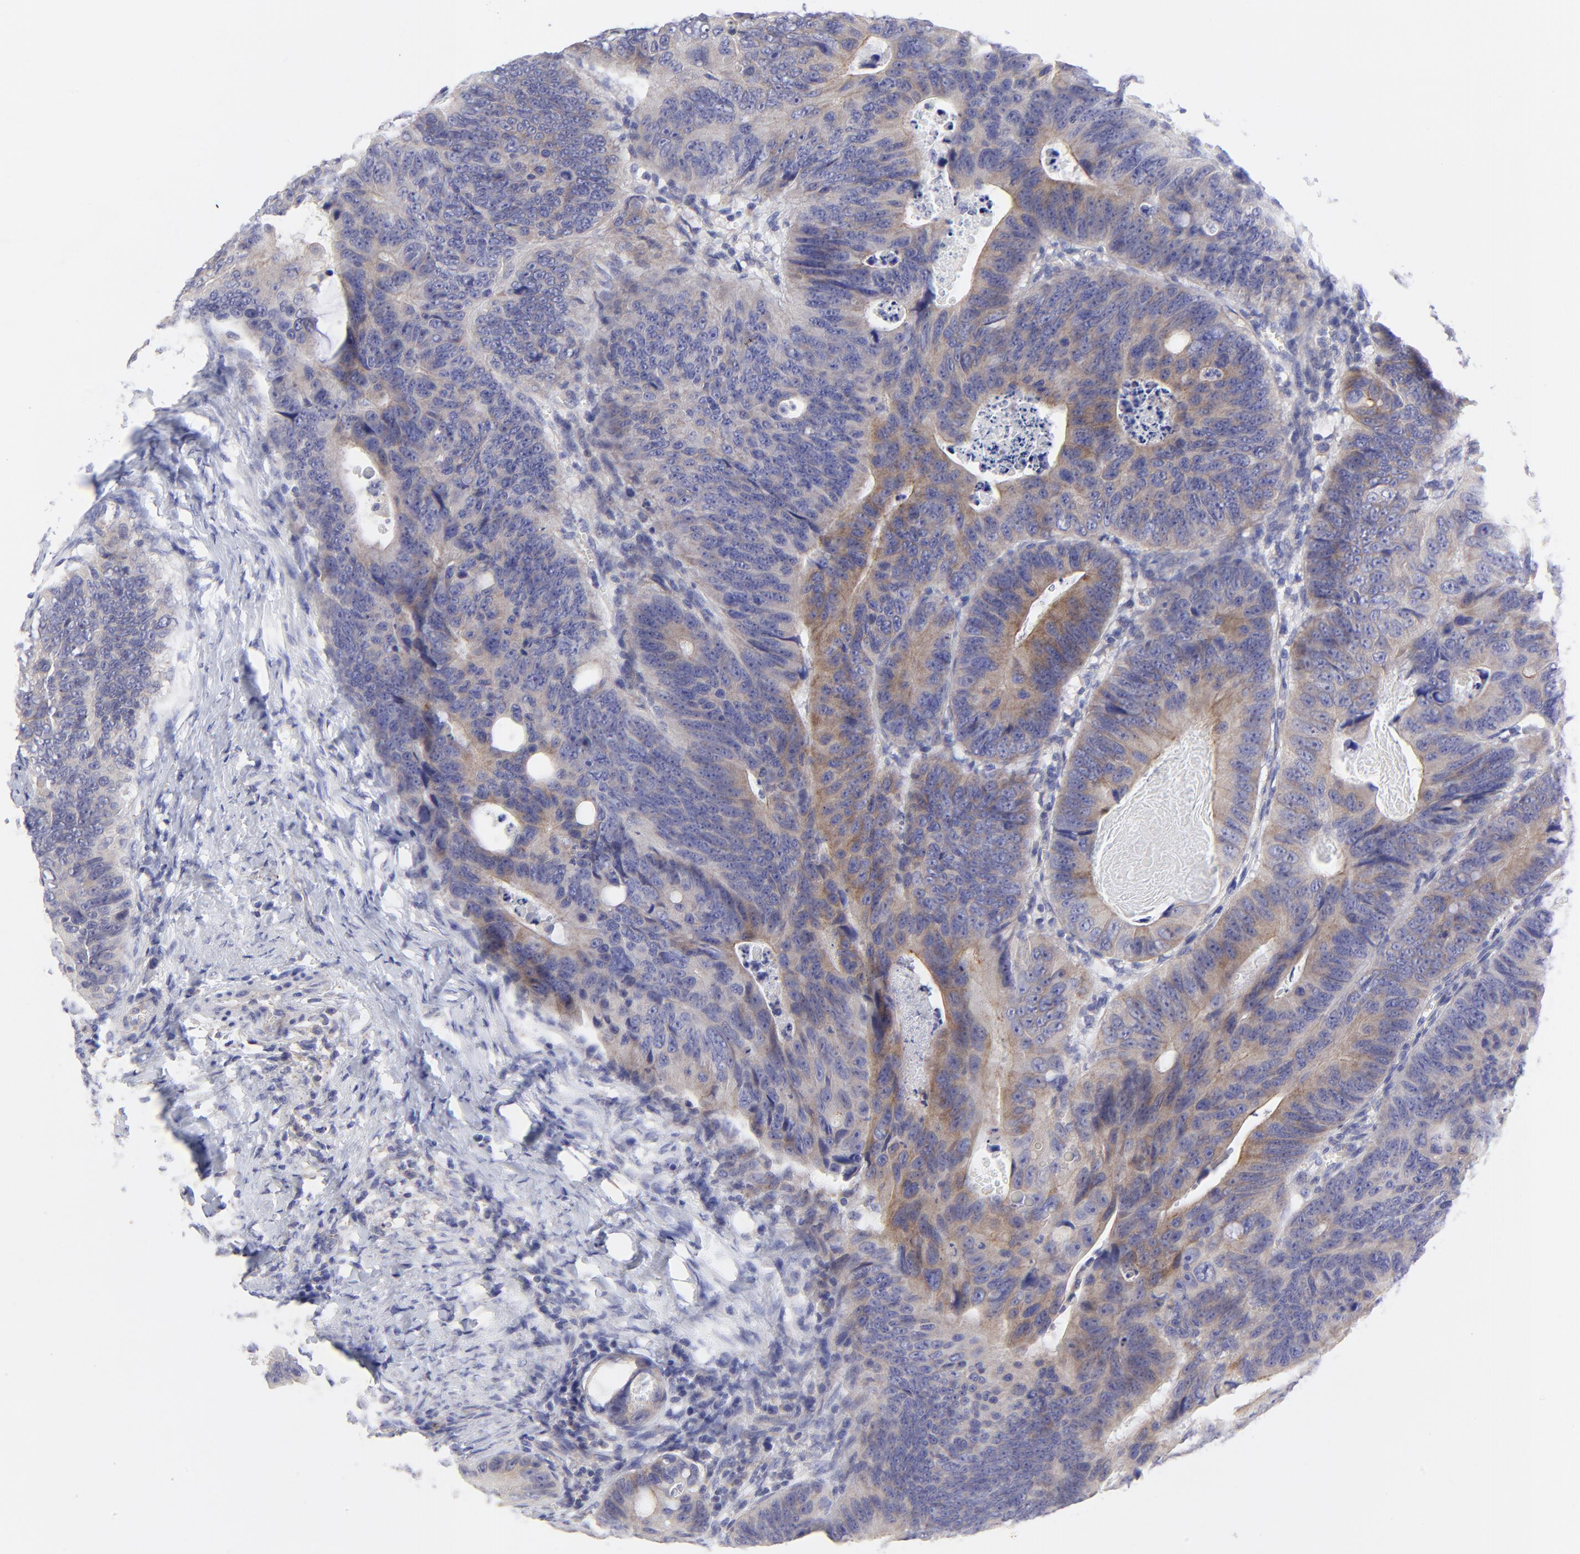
{"staining": {"intensity": "moderate", "quantity": ">75%", "location": "cytoplasmic/membranous"}, "tissue": "colorectal cancer", "cell_type": "Tumor cells", "image_type": "cancer", "snomed": [{"axis": "morphology", "description": "Adenocarcinoma, NOS"}, {"axis": "topography", "description": "Colon"}], "caption": "Human adenocarcinoma (colorectal) stained with a protein marker displays moderate staining in tumor cells.", "gene": "LHFPL1", "patient": {"sex": "female", "age": 55}}